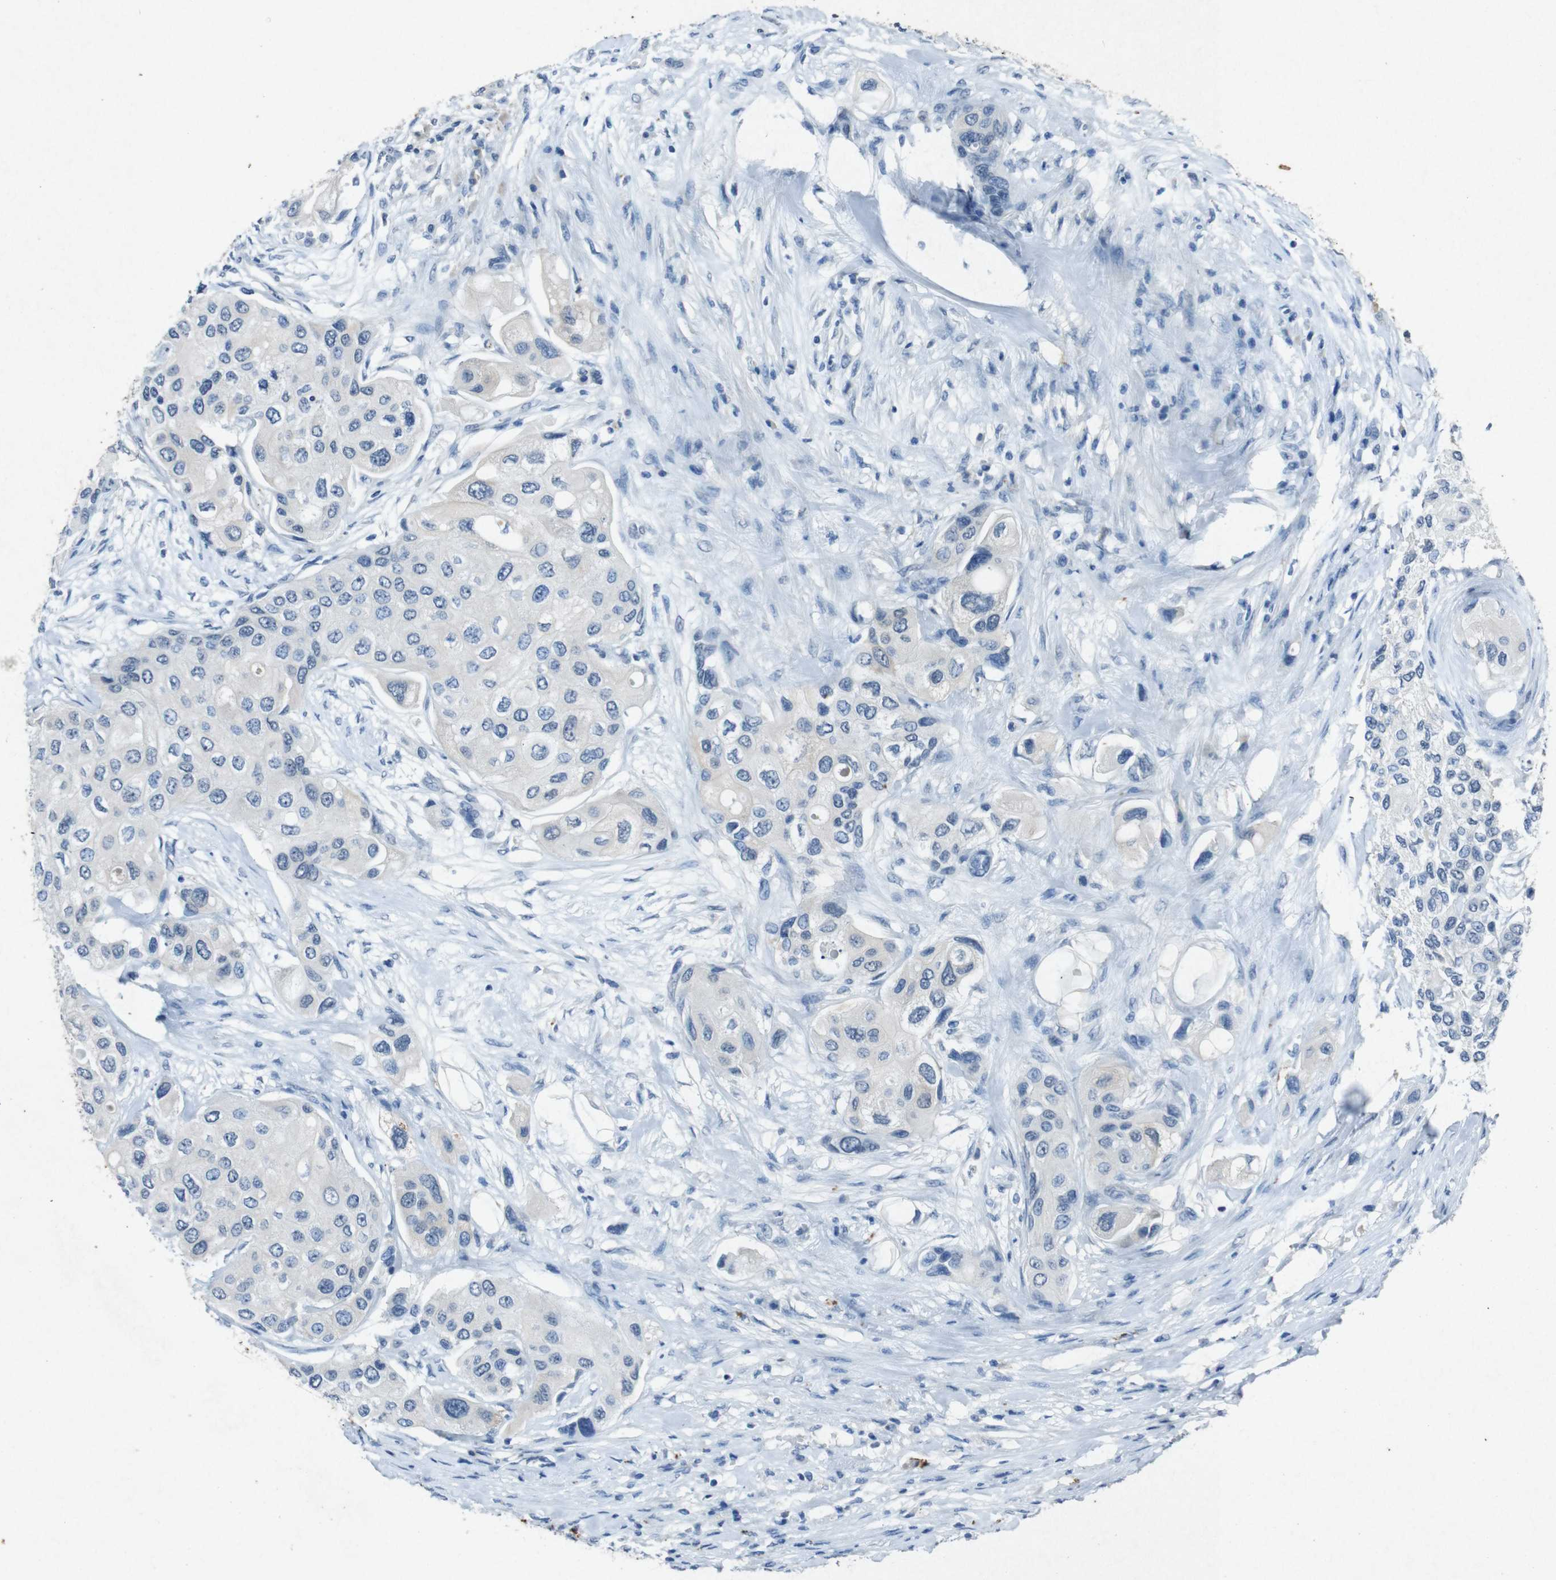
{"staining": {"intensity": "negative", "quantity": "none", "location": "none"}, "tissue": "urothelial cancer", "cell_type": "Tumor cells", "image_type": "cancer", "snomed": [{"axis": "morphology", "description": "Urothelial carcinoma, High grade"}, {"axis": "topography", "description": "Urinary bladder"}], "caption": "This is a image of immunohistochemistry staining of urothelial carcinoma (high-grade), which shows no expression in tumor cells.", "gene": "STBD1", "patient": {"sex": "female", "age": 56}}